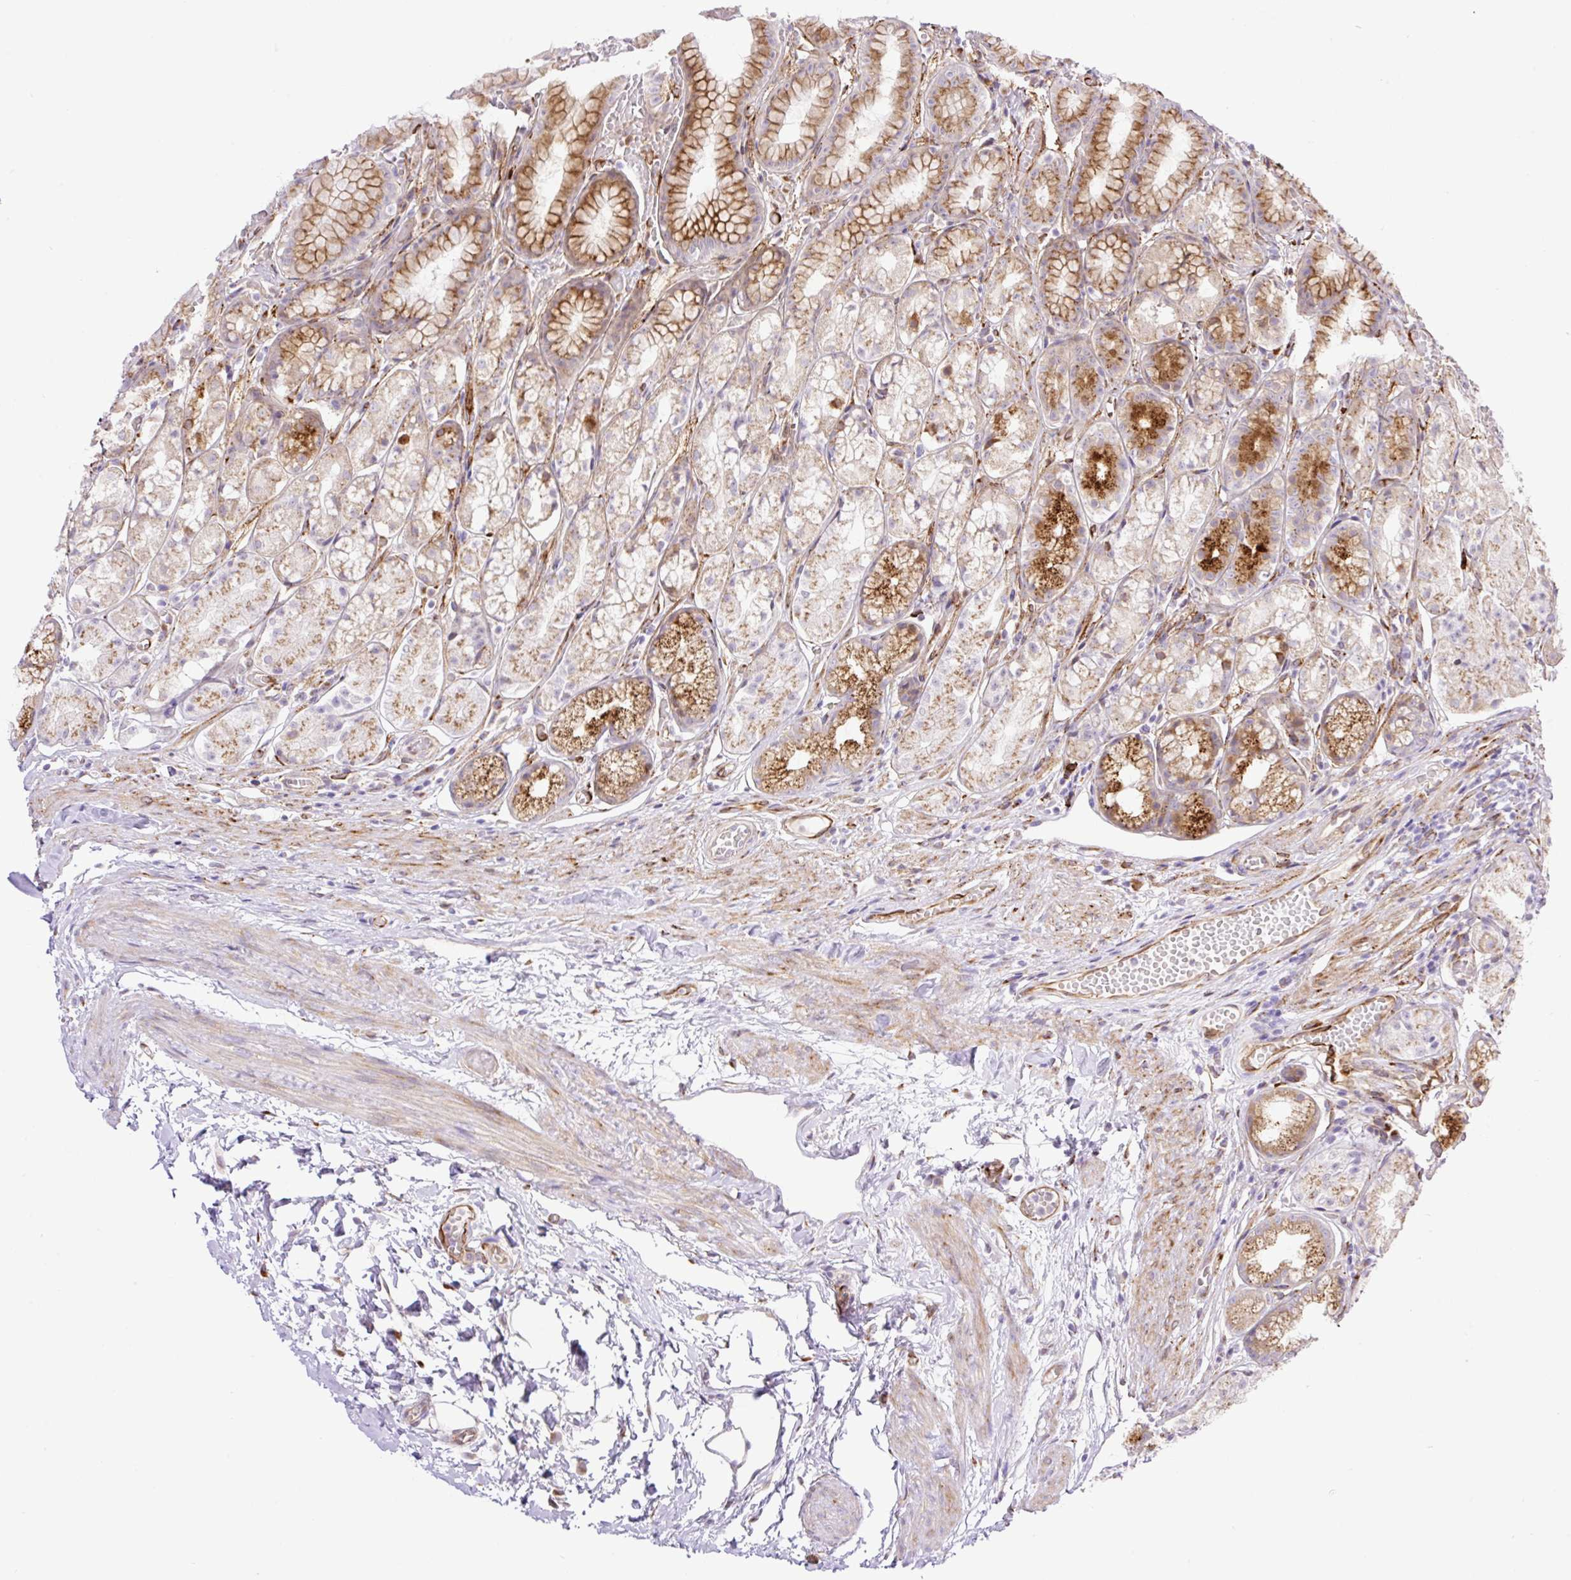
{"staining": {"intensity": "moderate", "quantity": ">75%", "location": "cytoplasmic/membranous"}, "tissue": "stomach", "cell_type": "Glandular cells", "image_type": "normal", "snomed": [{"axis": "morphology", "description": "Normal tissue, NOS"}, {"axis": "topography", "description": "Smooth muscle"}, {"axis": "topography", "description": "Stomach"}], "caption": "A medium amount of moderate cytoplasmic/membranous positivity is seen in approximately >75% of glandular cells in benign stomach. (DAB (3,3'-diaminobenzidine) IHC, brown staining for protein, blue staining for nuclei).", "gene": "RAB30", "patient": {"sex": "male", "age": 70}}